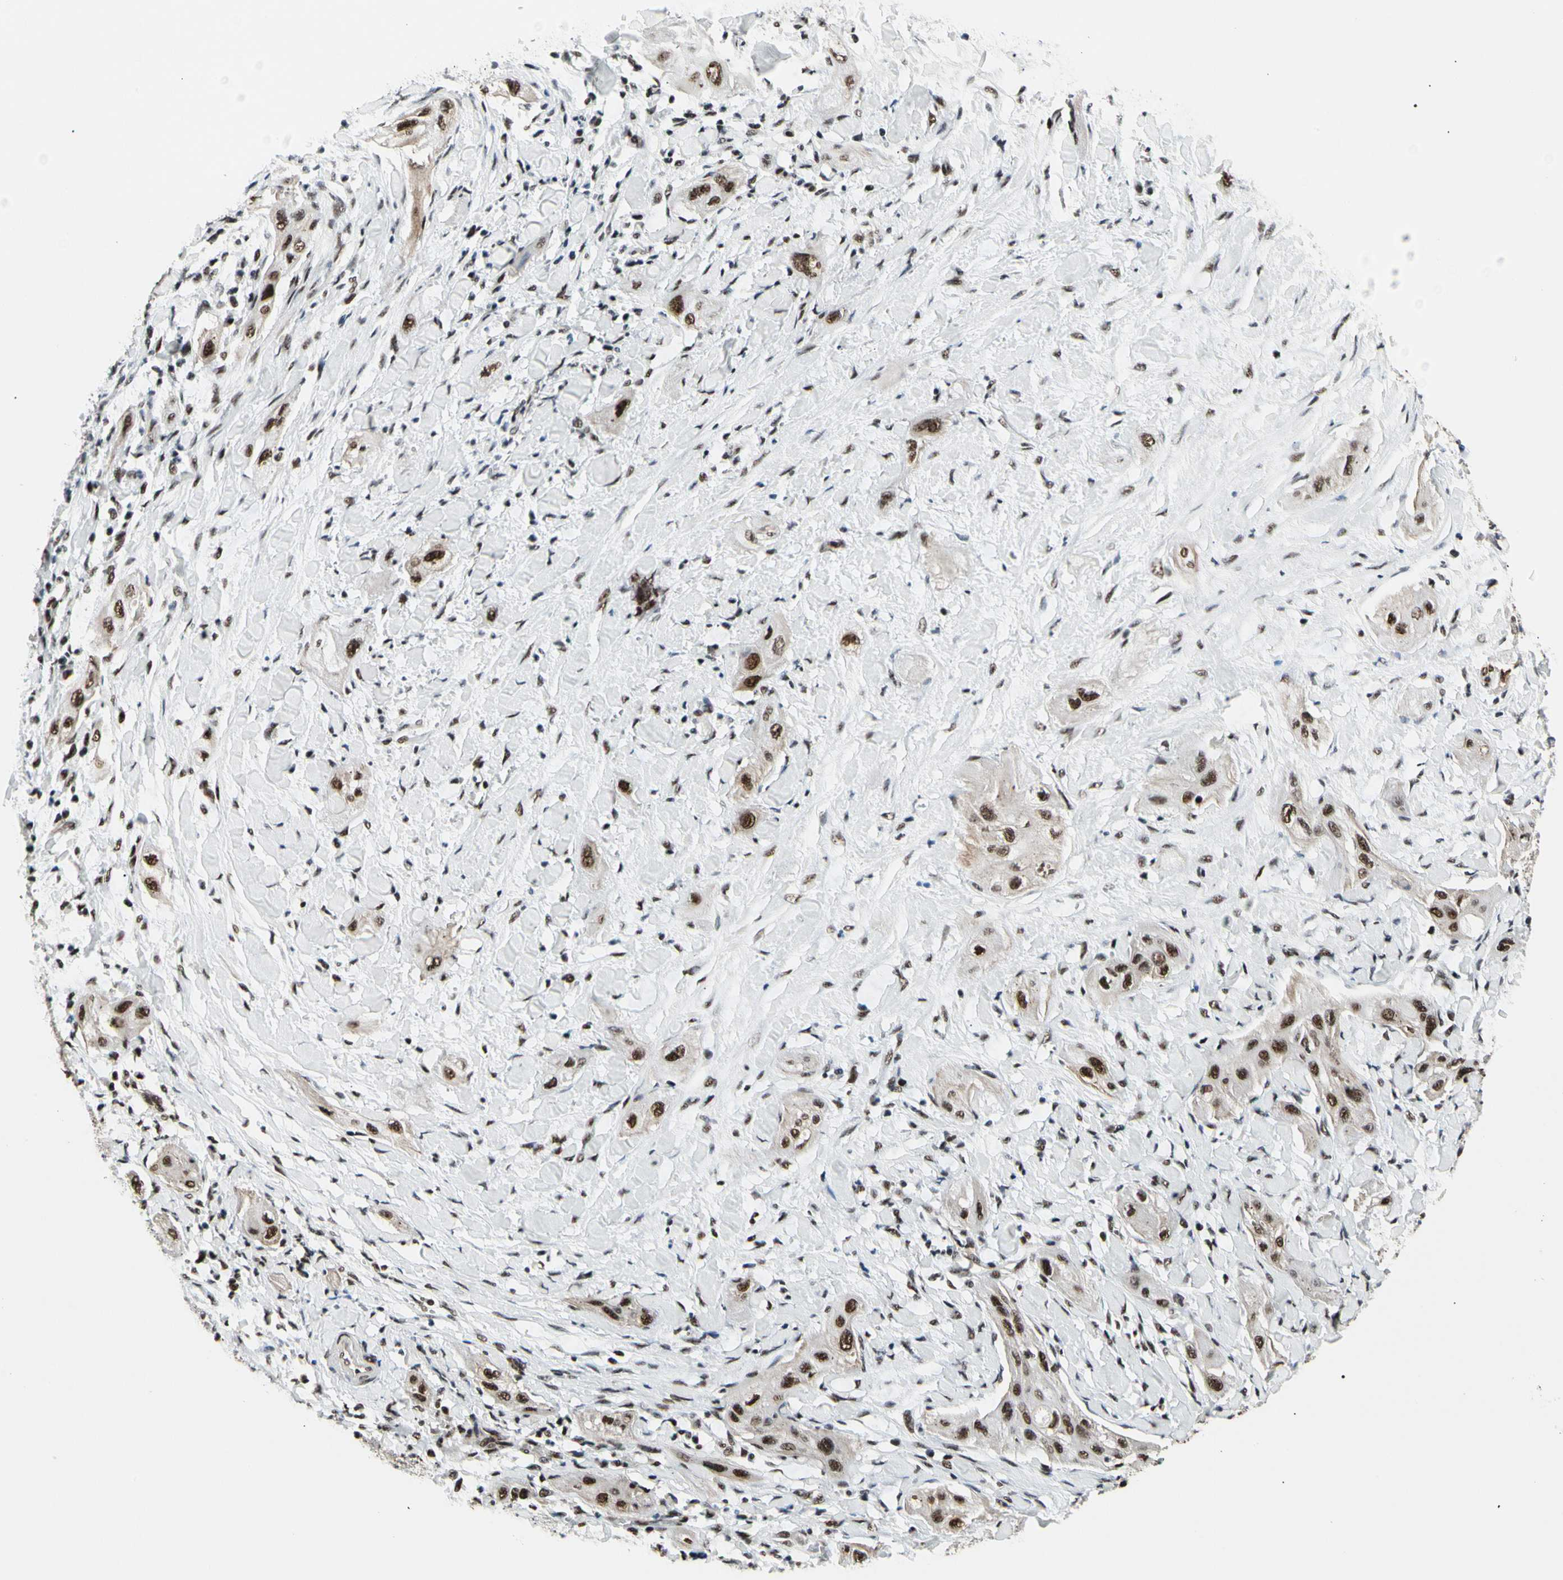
{"staining": {"intensity": "strong", "quantity": ">75%", "location": "nuclear"}, "tissue": "lung cancer", "cell_type": "Tumor cells", "image_type": "cancer", "snomed": [{"axis": "morphology", "description": "Squamous cell carcinoma, NOS"}, {"axis": "topography", "description": "Lung"}], "caption": "Lung cancer (squamous cell carcinoma) stained for a protein (brown) displays strong nuclear positive positivity in about >75% of tumor cells.", "gene": "SRSF11", "patient": {"sex": "female", "age": 47}}